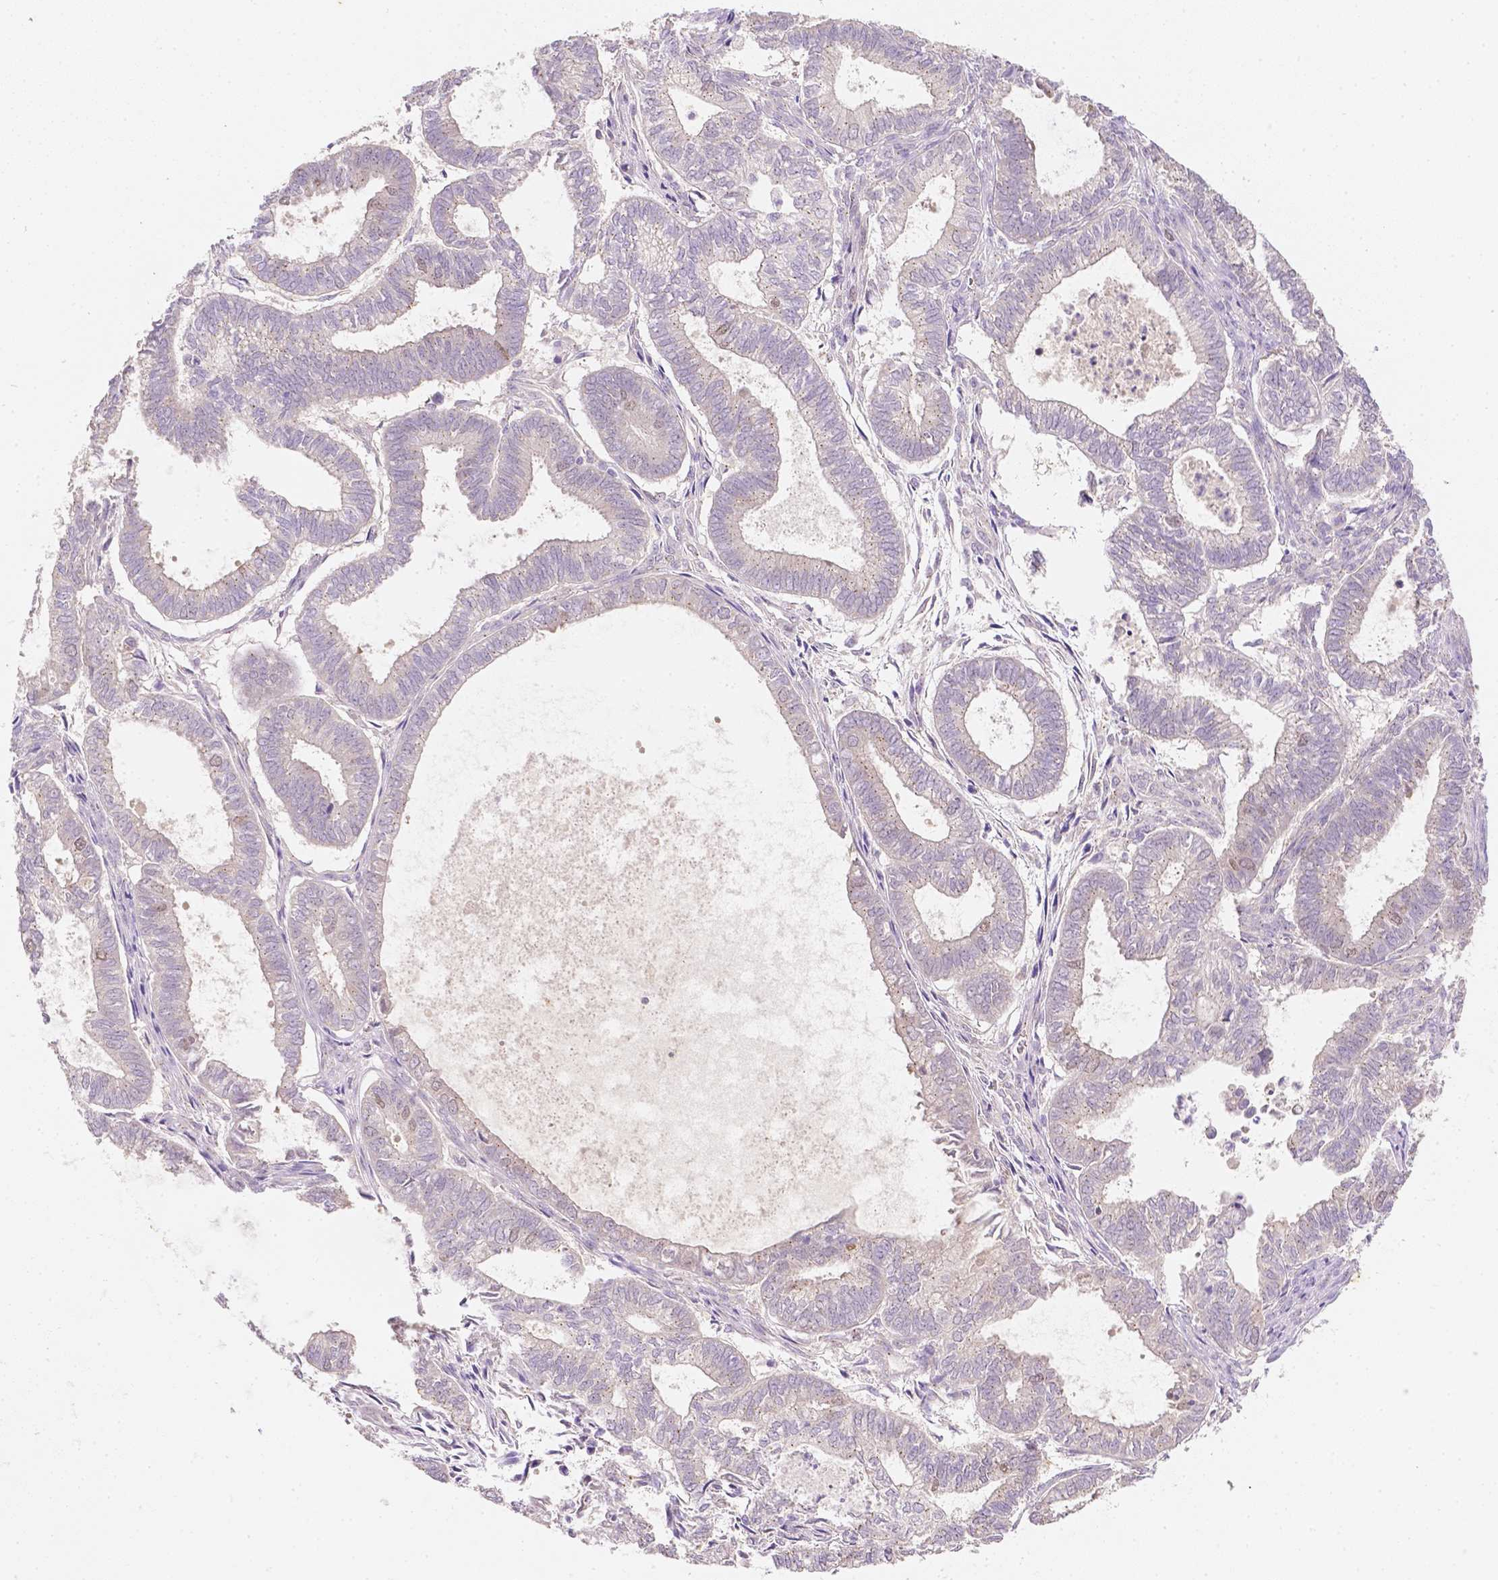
{"staining": {"intensity": "negative", "quantity": "none", "location": "none"}, "tissue": "ovarian cancer", "cell_type": "Tumor cells", "image_type": "cancer", "snomed": [{"axis": "morphology", "description": "Carcinoma, endometroid"}, {"axis": "topography", "description": "Ovary"}], "caption": "Micrograph shows no significant protein staining in tumor cells of ovarian cancer (endometroid carcinoma). (Immunohistochemistry (ihc), brightfield microscopy, high magnification).", "gene": "C10orf67", "patient": {"sex": "female", "age": 64}}